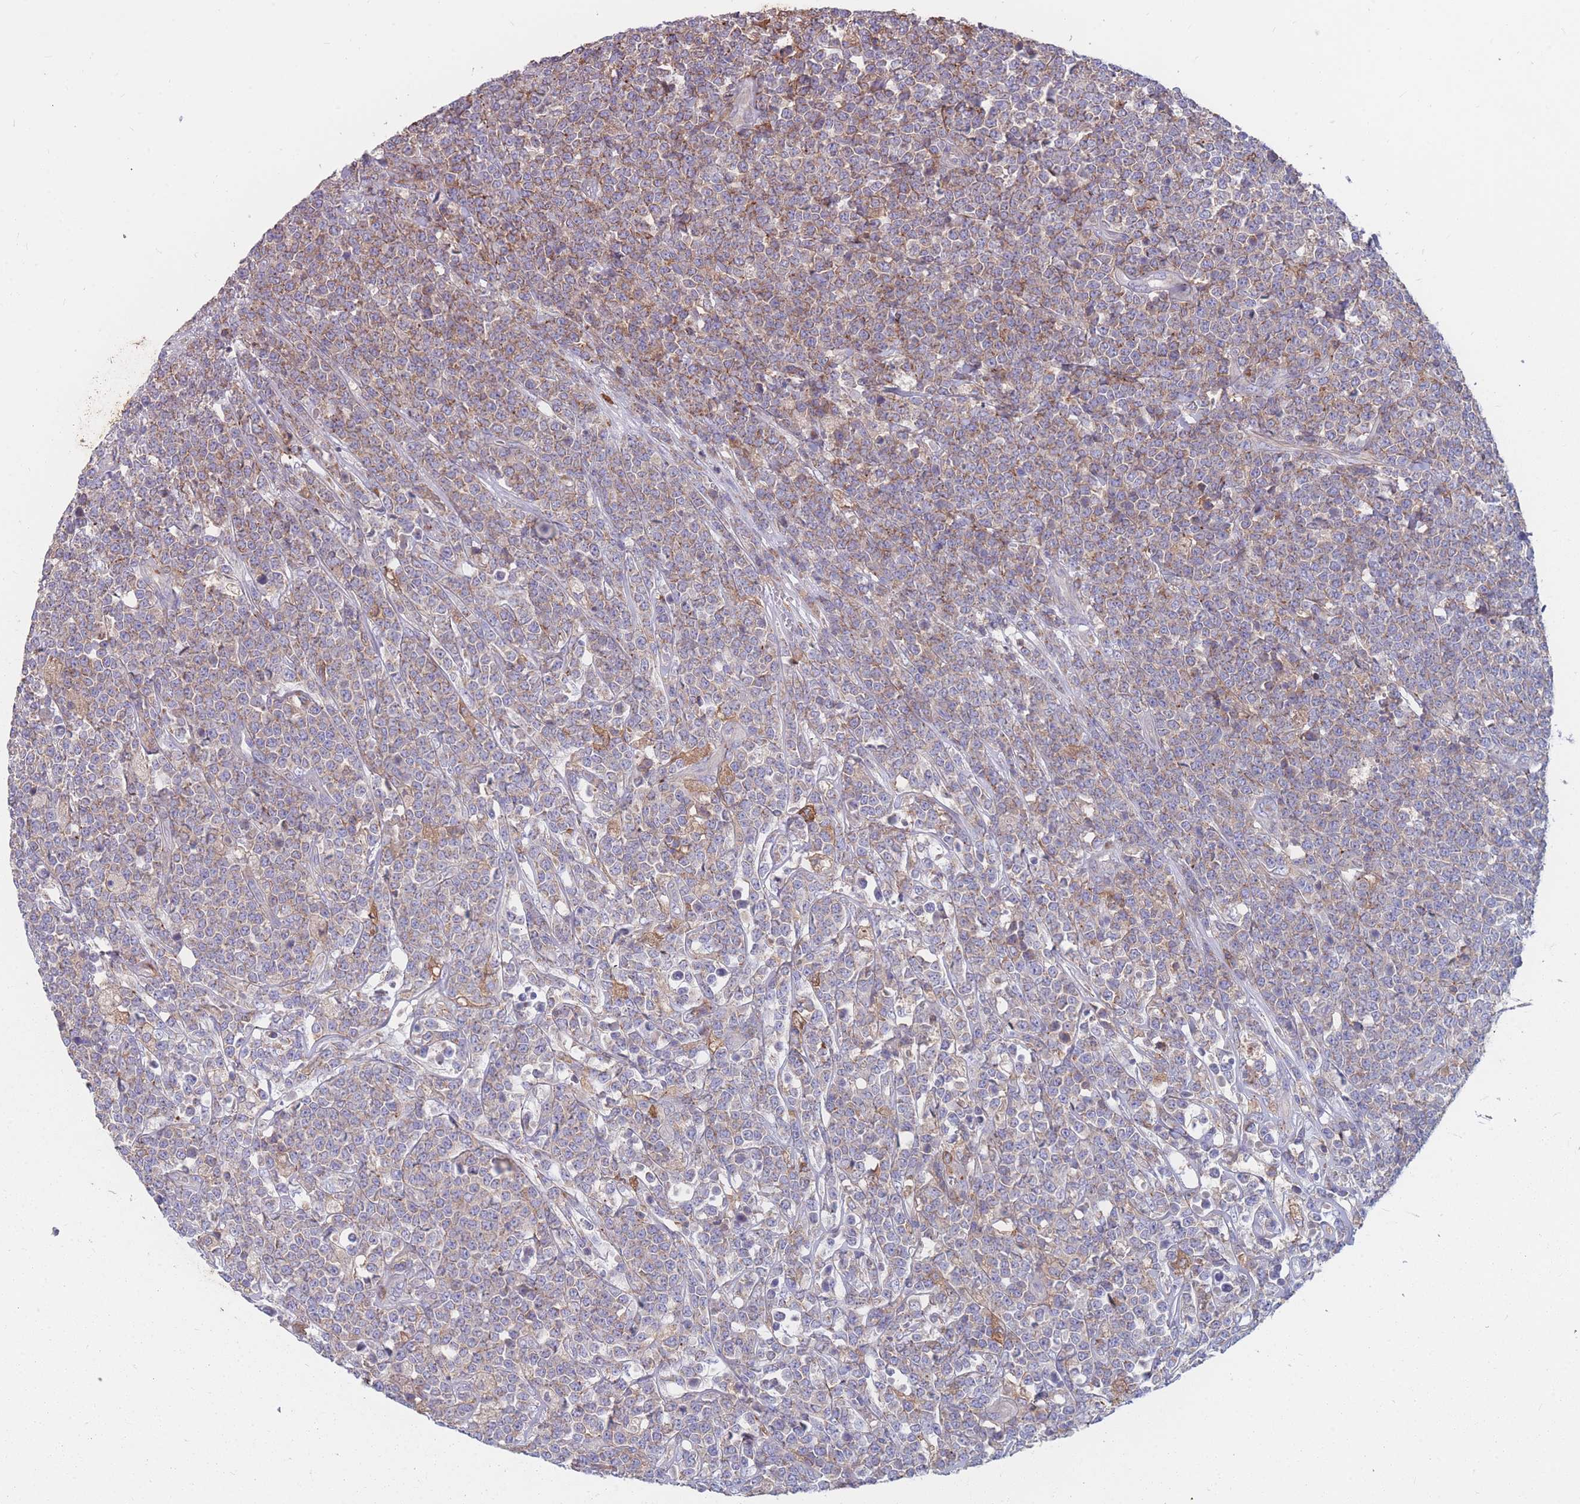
{"staining": {"intensity": "weak", "quantity": "25%-75%", "location": "cytoplasmic/membranous"}, "tissue": "lymphoma", "cell_type": "Tumor cells", "image_type": "cancer", "snomed": [{"axis": "morphology", "description": "Malignant lymphoma, non-Hodgkin's type, High grade"}, {"axis": "topography", "description": "Small intestine"}], "caption": "Immunohistochemistry (IHC) (DAB (3,3'-diaminobenzidine)) staining of human lymphoma displays weak cytoplasmic/membranous protein staining in approximately 25%-75% of tumor cells.", "gene": "CD33", "patient": {"sex": "male", "age": 8}}